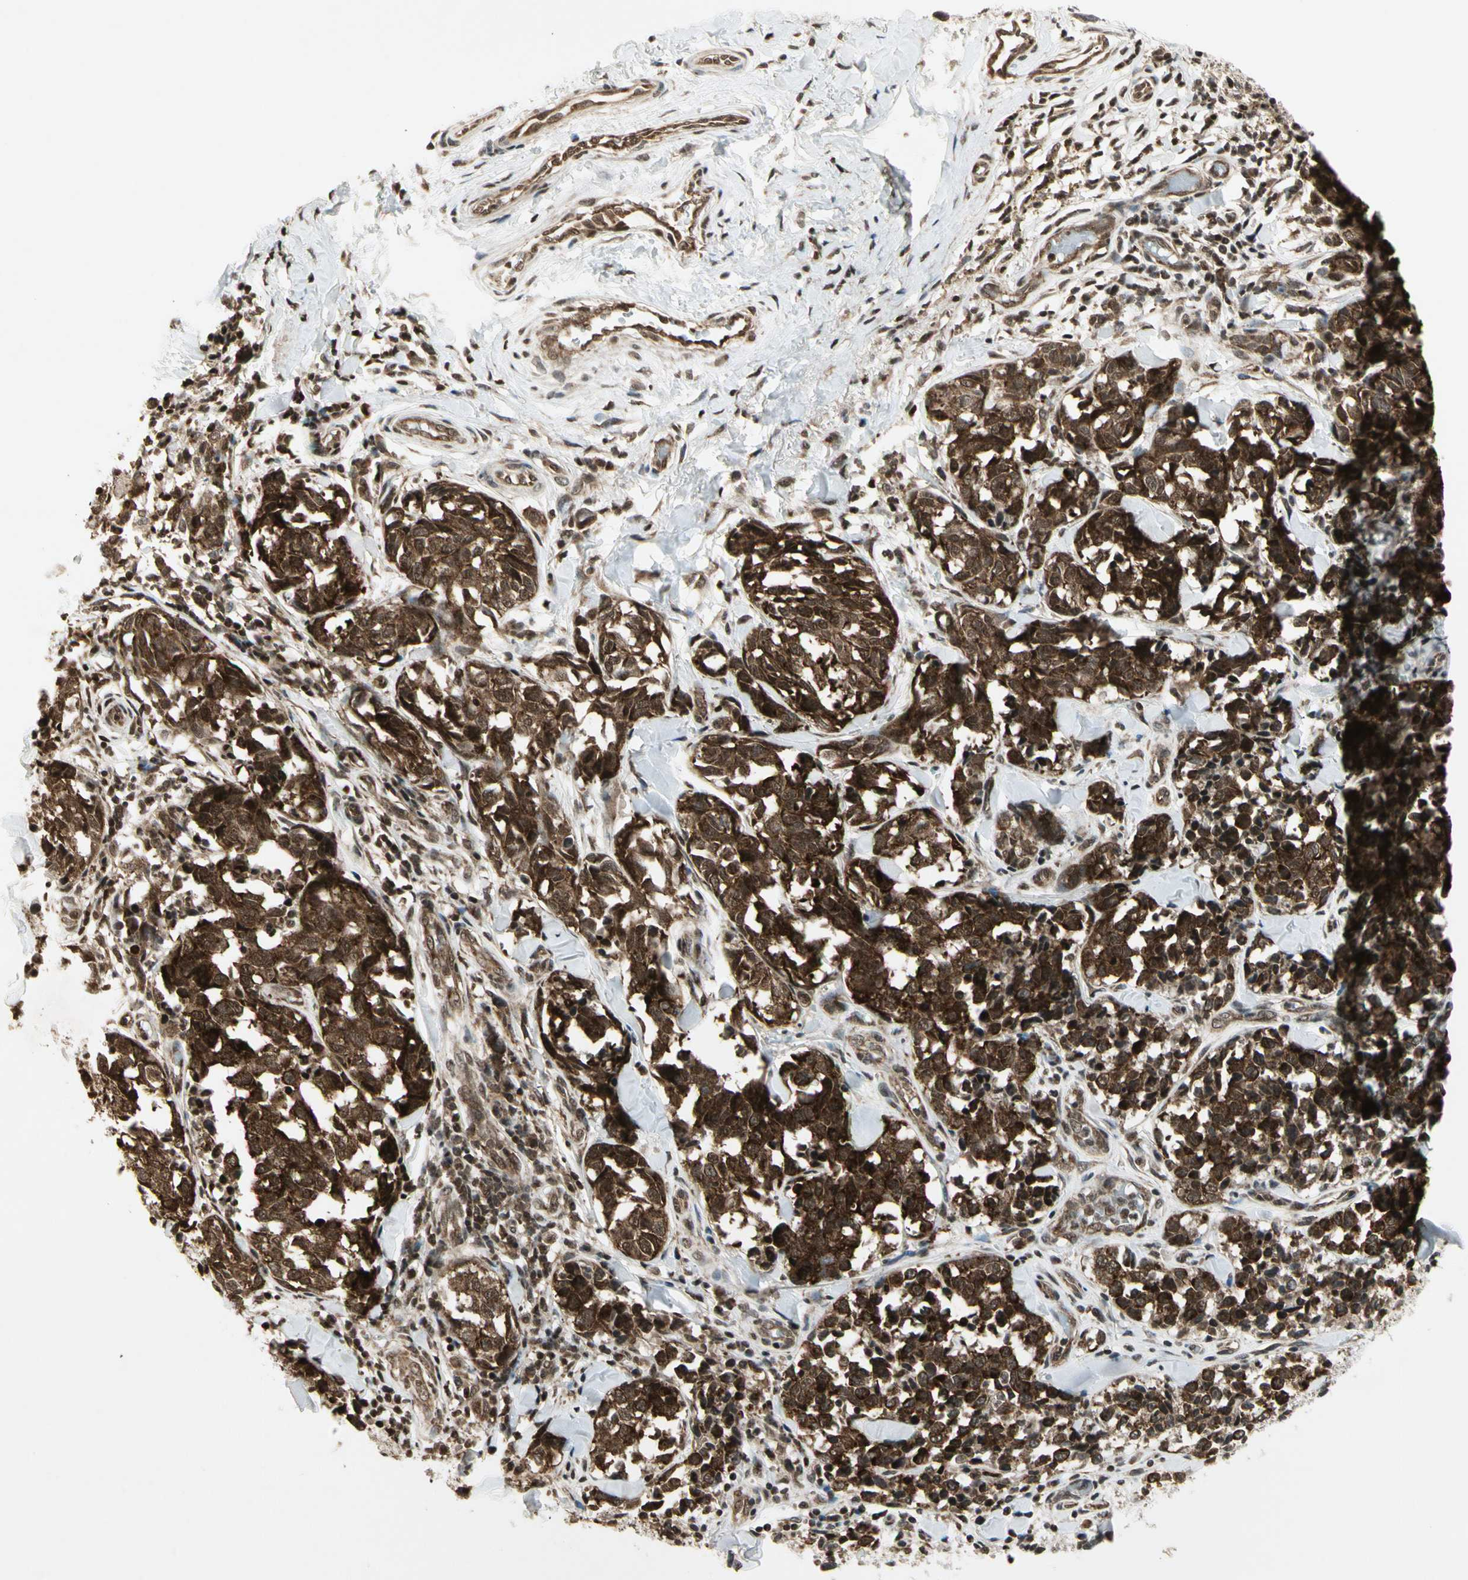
{"staining": {"intensity": "strong", "quantity": ">75%", "location": "cytoplasmic/membranous,nuclear"}, "tissue": "melanoma", "cell_type": "Tumor cells", "image_type": "cancer", "snomed": [{"axis": "morphology", "description": "Malignant melanoma, NOS"}, {"axis": "topography", "description": "Skin"}], "caption": "Strong cytoplasmic/membranous and nuclear staining for a protein is appreciated in approximately >75% of tumor cells of malignant melanoma using IHC.", "gene": "SMN2", "patient": {"sex": "female", "age": 64}}